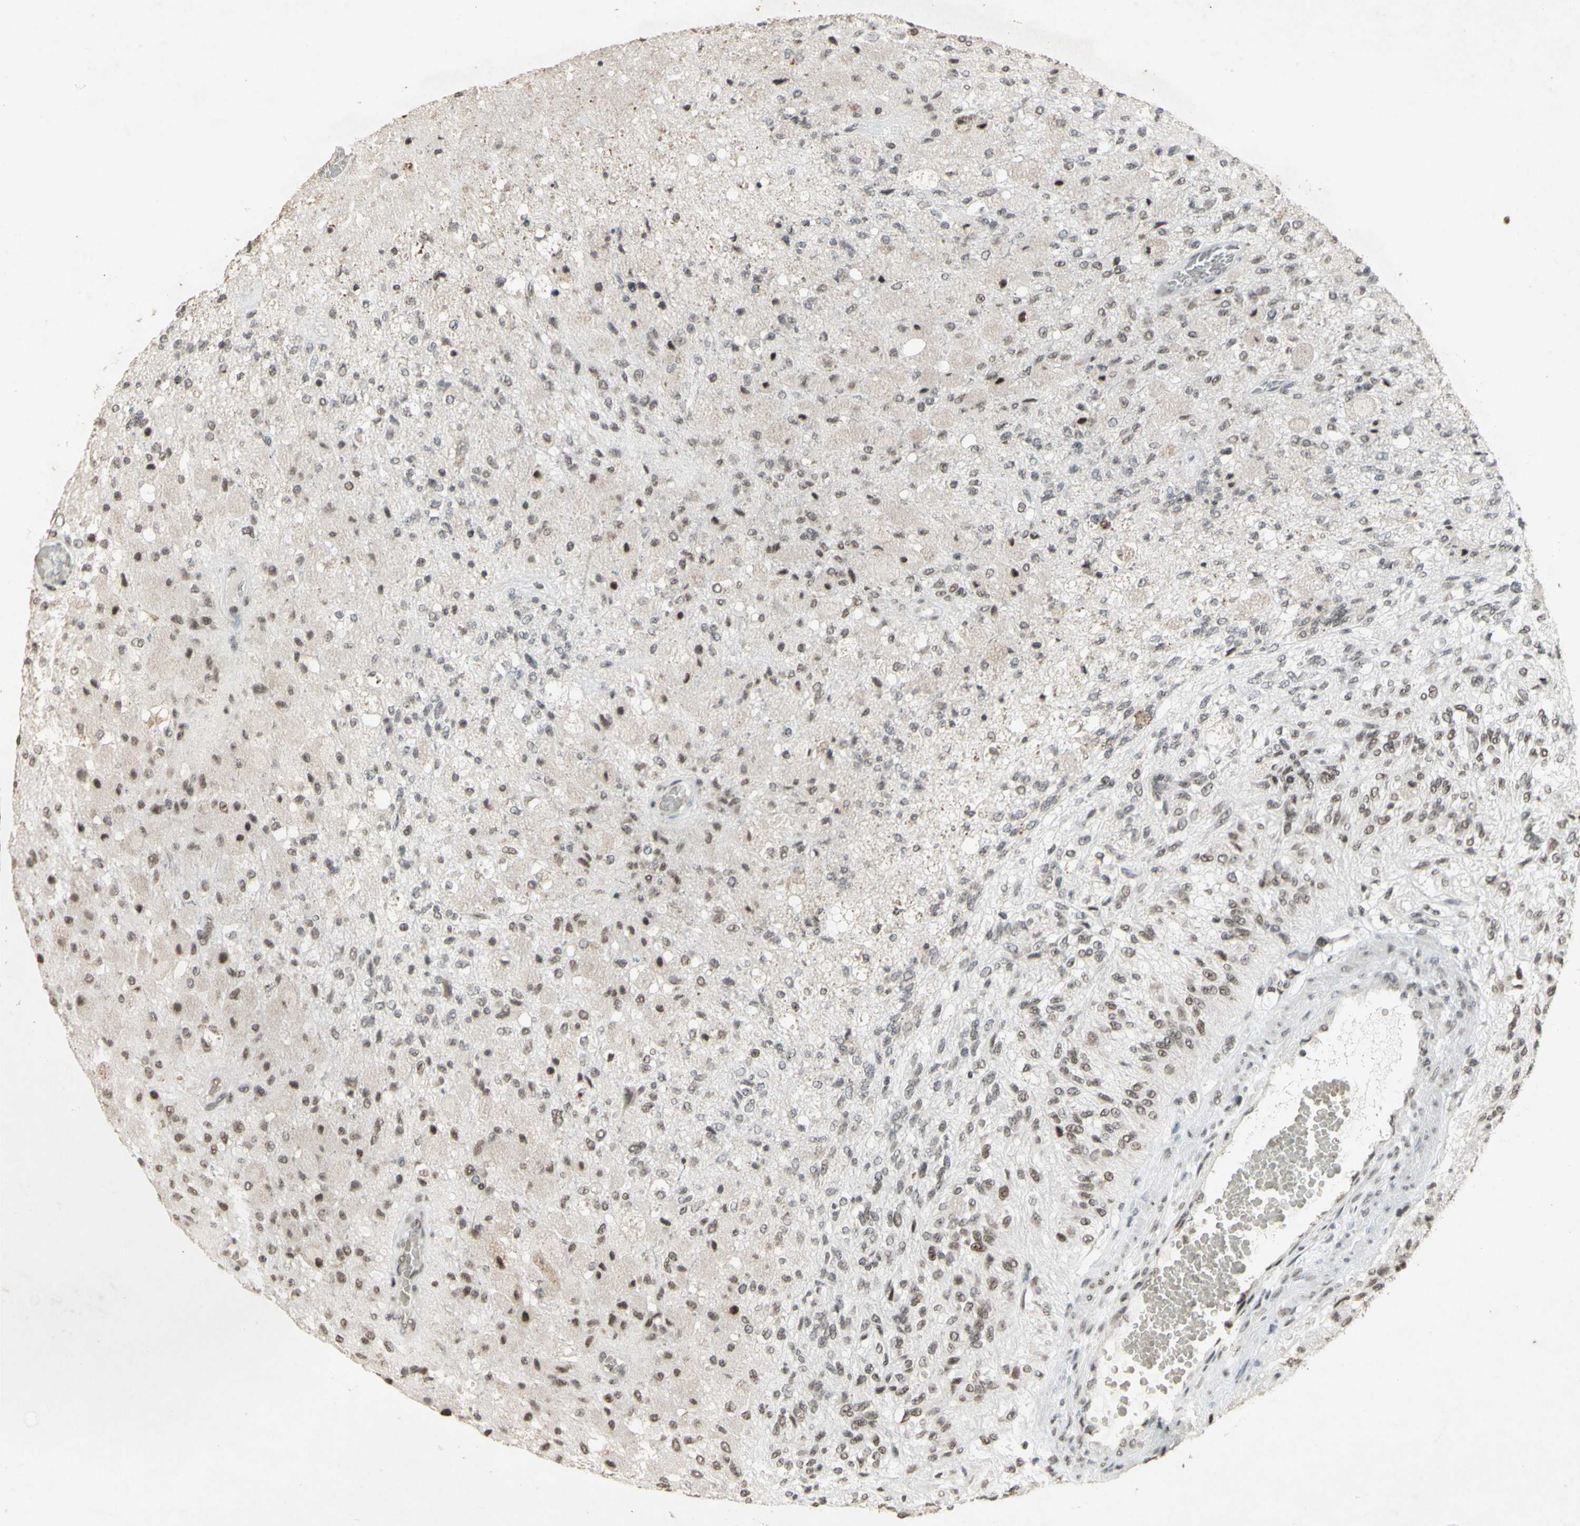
{"staining": {"intensity": "strong", "quantity": "<25%", "location": "nuclear"}, "tissue": "glioma", "cell_type": "Tumor cells", "image_type": "cancer", "snomed": [{"axis": "morphology", "description": "Normal tissue, NOS"}, {"axis": "morphology", "description": "Glioma, malignant, High grade"}, {"axis": "topography", "description": "Cerebral cortex"}], "caption": "Strong nuclear protein expression is seen in approximately <25% of tumor cells in glioma.", "gene": "CENPB", "patient": {"sex": "male", "age": 77}}